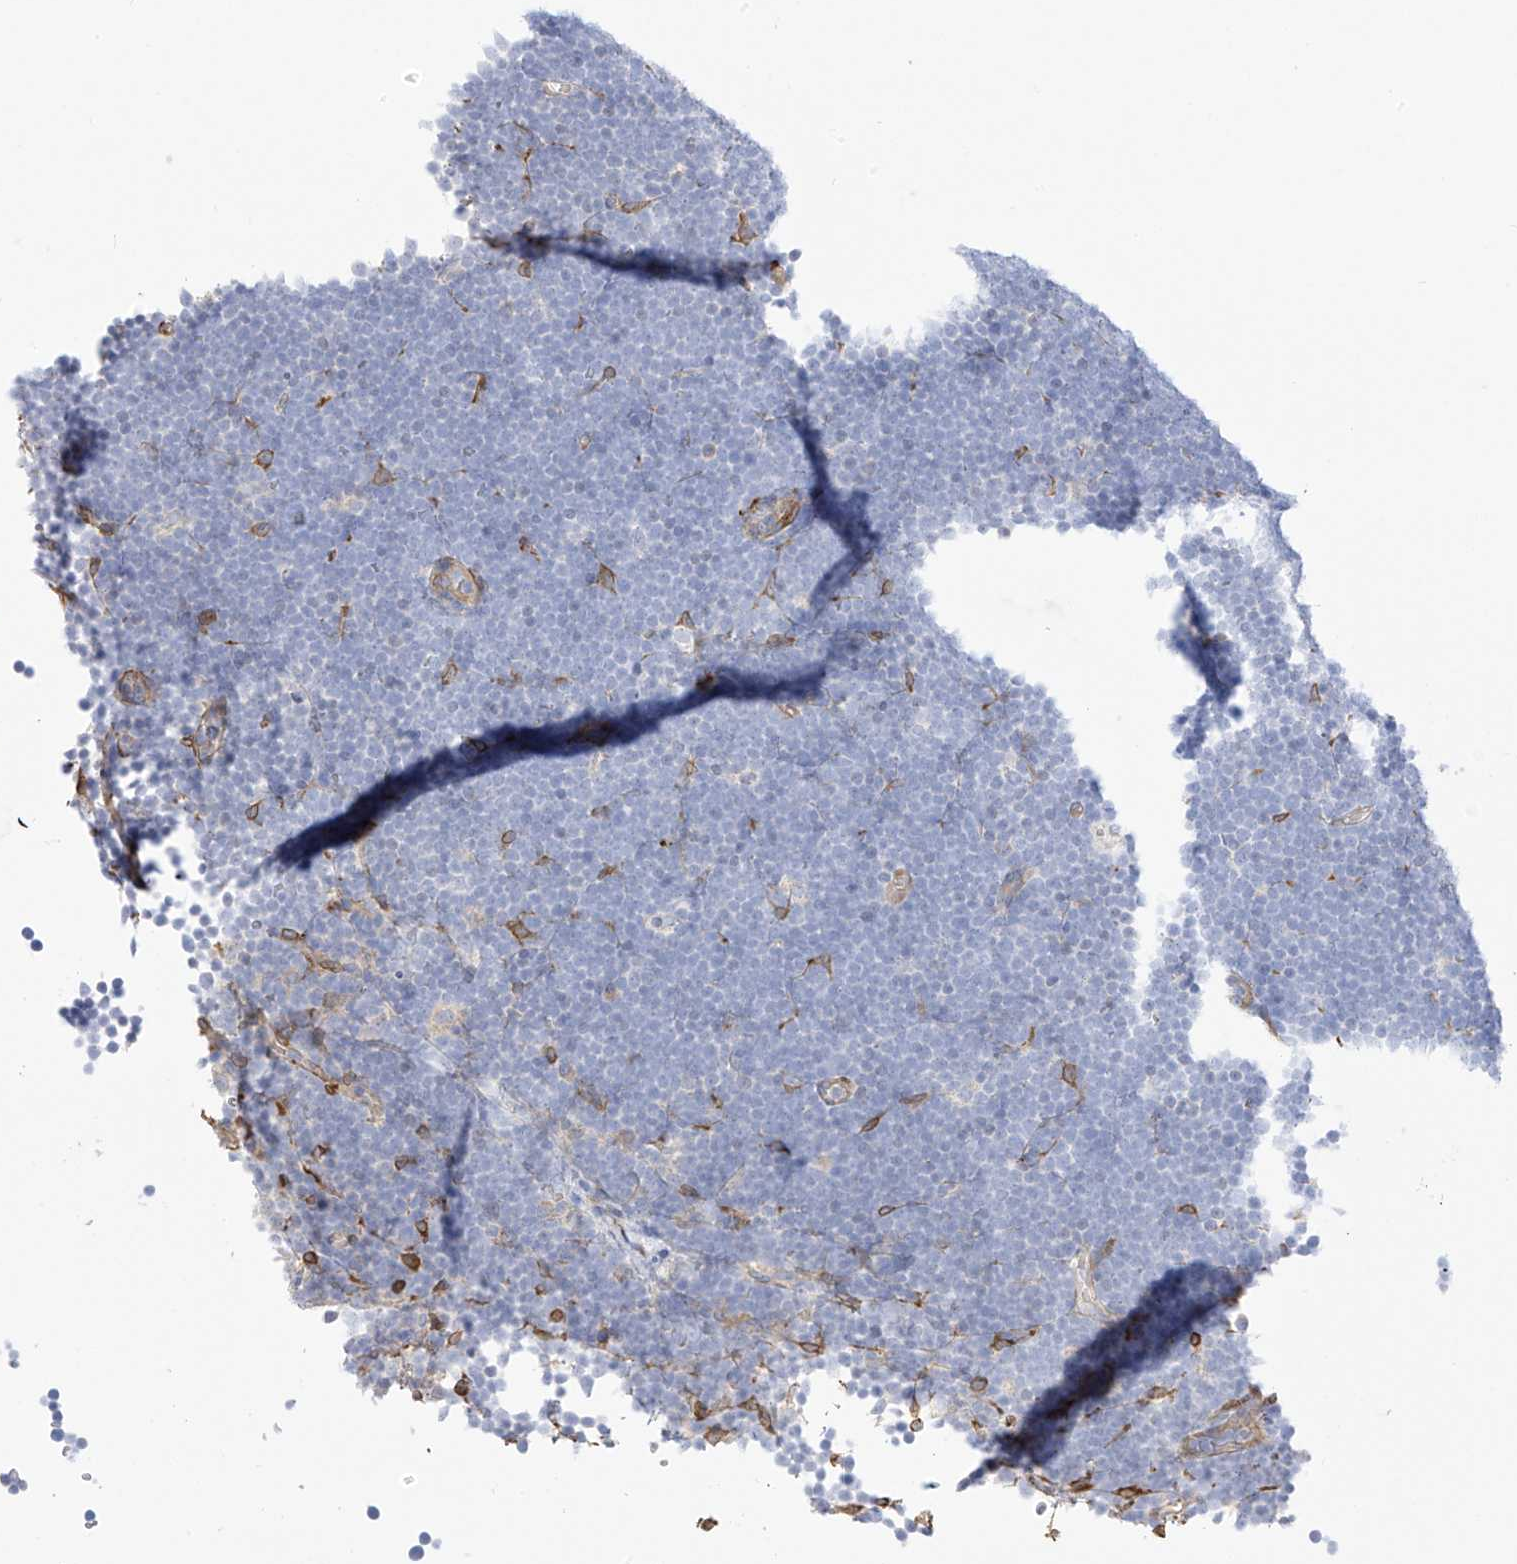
{"staining": {"intensity": "negative", "quantity": "none", "location": "none"}, "tissue": "lymphoma", "cell_type": "Tumor cells", "image_type": "cancer", "snomed": [{"axis": "morphology", "description": "Malignant lymphoma, non-Hodgkin's type, High grade"}, {"axis": "topography", "description": "Lymph node"}], "caption": "A high-resolution histopathology image shows IHC staining of lymphoma, which displays no significant staining in tumor cells.", "gene": "PCYOX1", "patient": {"sex": "male", "age": 13}}